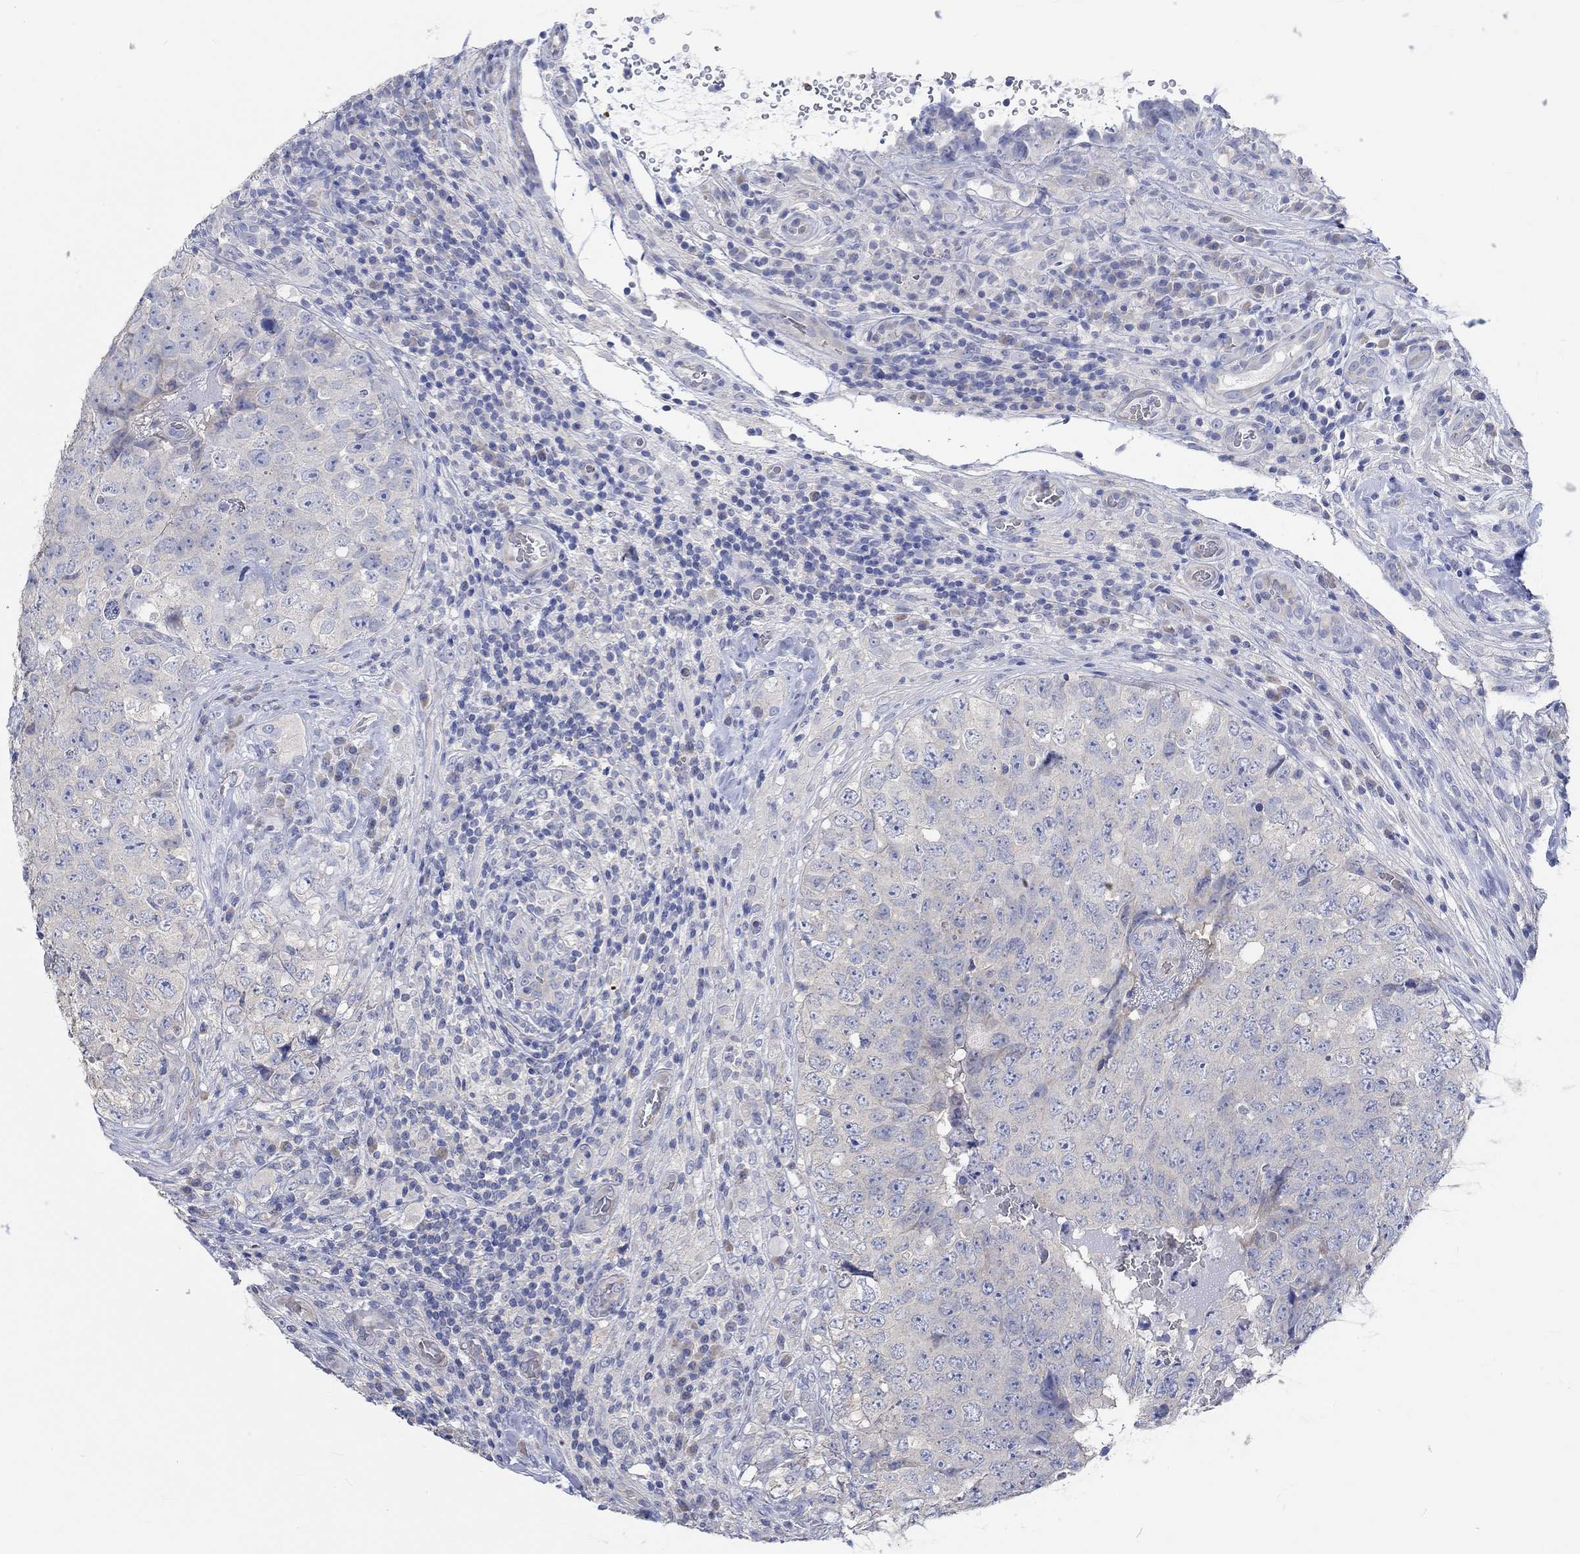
{"staining": {"intensity": "negative", "quantity": "none", "location": "none"}, "tissue": "testis cancer", "cell_type": "Tumor cells", "image_type": "cancer", "snomed": [{"axis": "morphology", "description": "Seminoma, NOS"}, {"axis": "topography", "description": "Testis"}], "caption": "Immunohistochemical staining of seminoma (testis) displays no significant expression in tumor cells.", "gene": "KCNA1", "patient": {"sex": "male", "age": 34}}